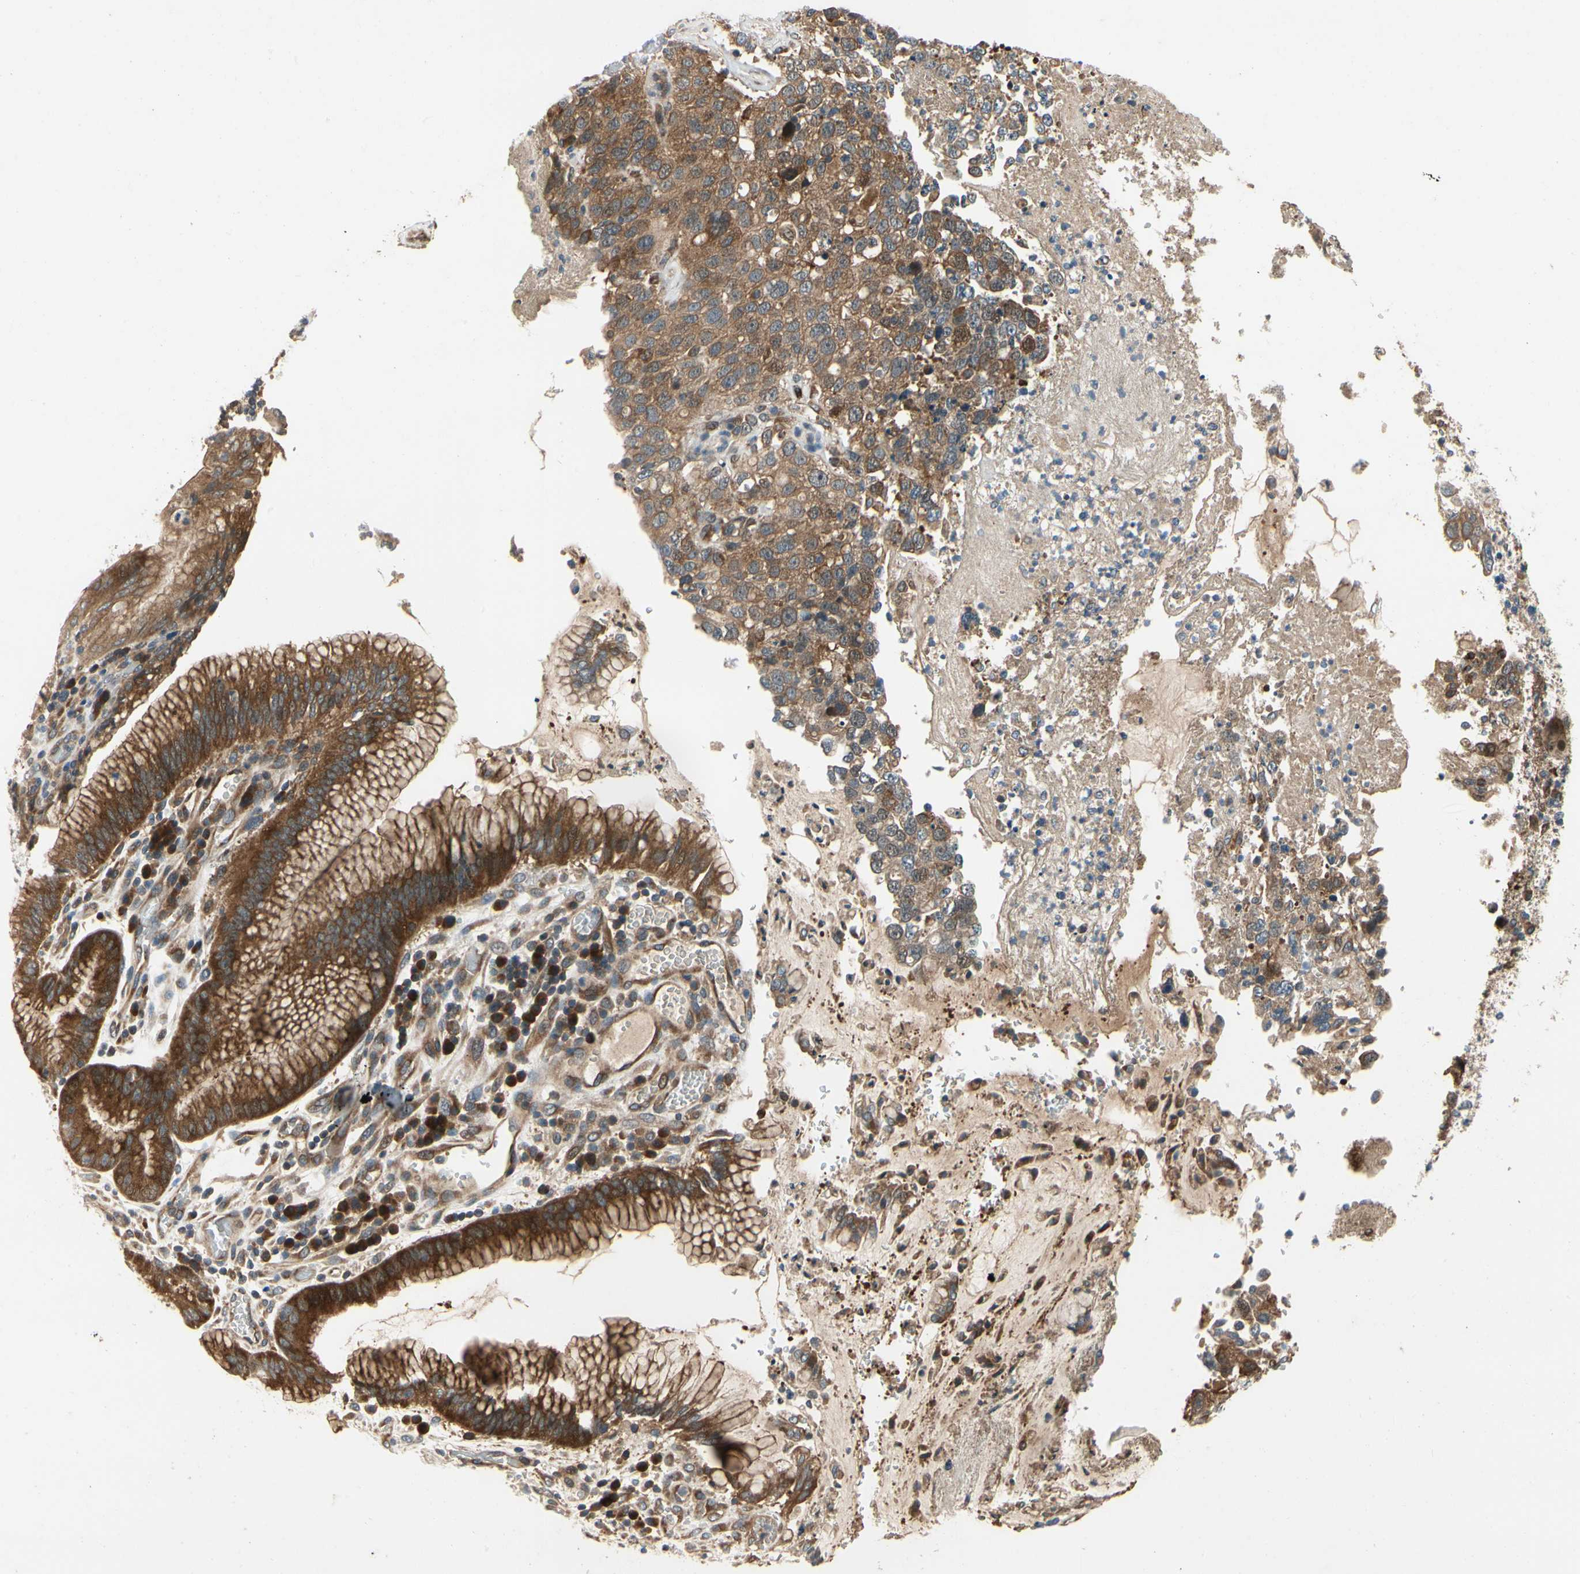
{"staining": {"intensity": "moderate", "quantity": ">75%", "location": "cytoplasmic/membranous"}, "tissue": "stomach cancer", "cell_type": "Tumor cells", "image_type": "cancer", "snomed": [{"axis": "morphology", "description": "Normal tissue, NOS"}, {"axis": "morphology", "description": "Adenocarcinoma, NOS"}, {"axis": "topography", "description": "Stomach"}], "caption": "Protein staining displays moderate cytoplasmic/membranous expression in about >75% of tumor cells in stomach cancer. (DAB IHC with brightfield microscopy, high magnification).", "gene": "TDRP", "patient": {"sex": "male", "age": 48}}